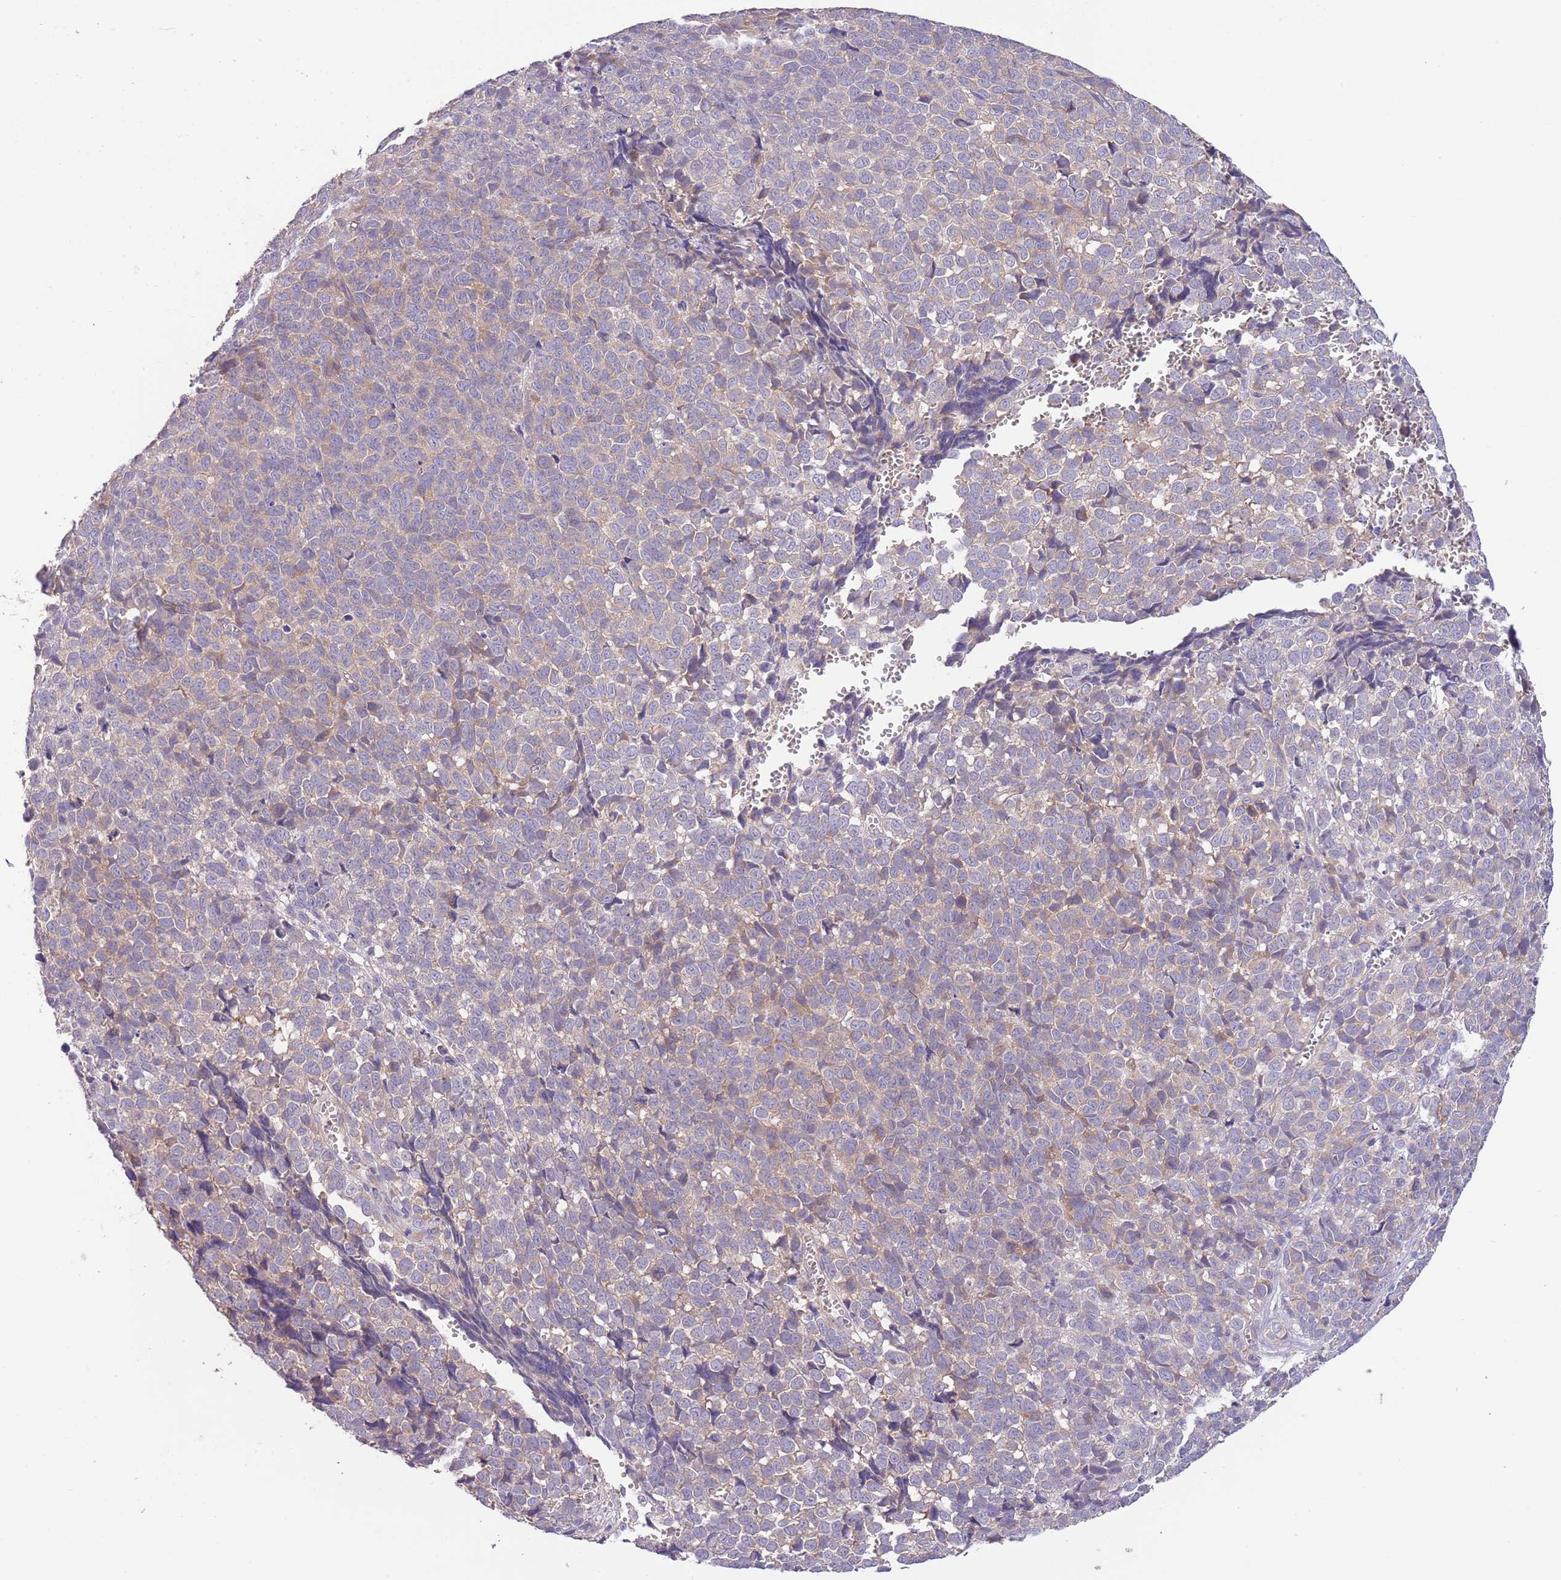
{"staining": {"intensity": "weak", "quantity": "<25%", "location": "cytoplasmic/membranous"}, "tissue": "melanoma", "cell_type": "Tumor cells", "image_type": "cancer", "snomed": [{"axis": "morphology", "description": "Malignant melanoma, NOS"}, {"axis": "topography", "description": "Nose, NOS"}], "caption": "Melanoma was stained to show a protein in brown. There is no significant staining in tumor cells. (DAB (3,3'-diaminobenzidine) immunohistochemistry, high magnification).", "gene": "ZNF658", "patient": {"sex": "female", "age": 48}}